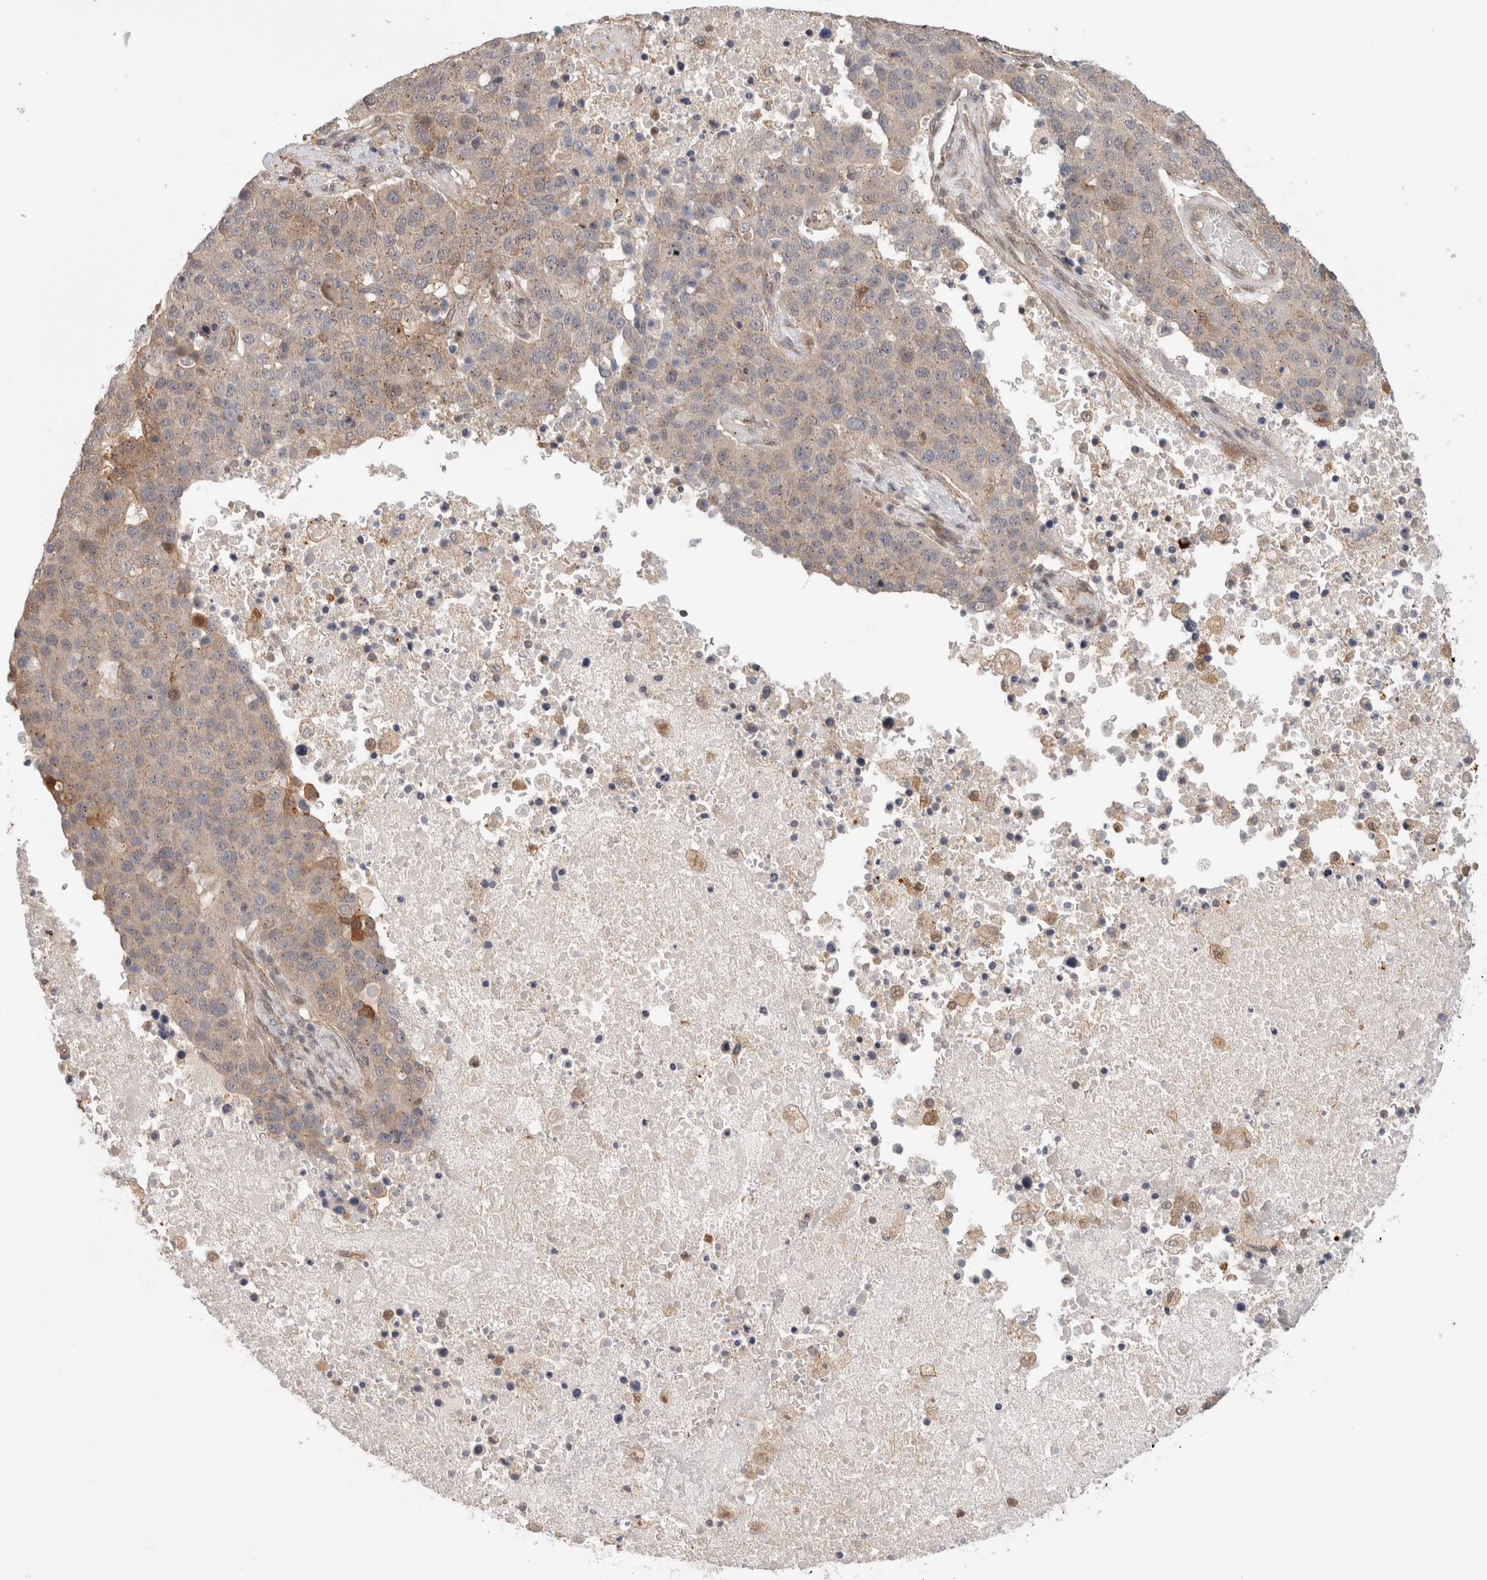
{"staining": {"intensity": "moderate", "quantity": "<25%", "location": "cytoplasmic/membranous"}, "tissue": "pancreatic cancer", "cell_type": "Tumor cells", "image_type": "cancer", "snomed": [{"axis": "morphology", "description": "Adenocarcinoma, NOS"}, {"axis": "topography", "description": "Pancreas"}], "caption": "Immunohistochemical staining of human pancreatic adenocarcinoma displays low levels of moderate cytoplasmic/membranous expression in about <25% of tumor cells.", "gene": "OTUD6B", "patient": {"sex": "female", "age": 61}}